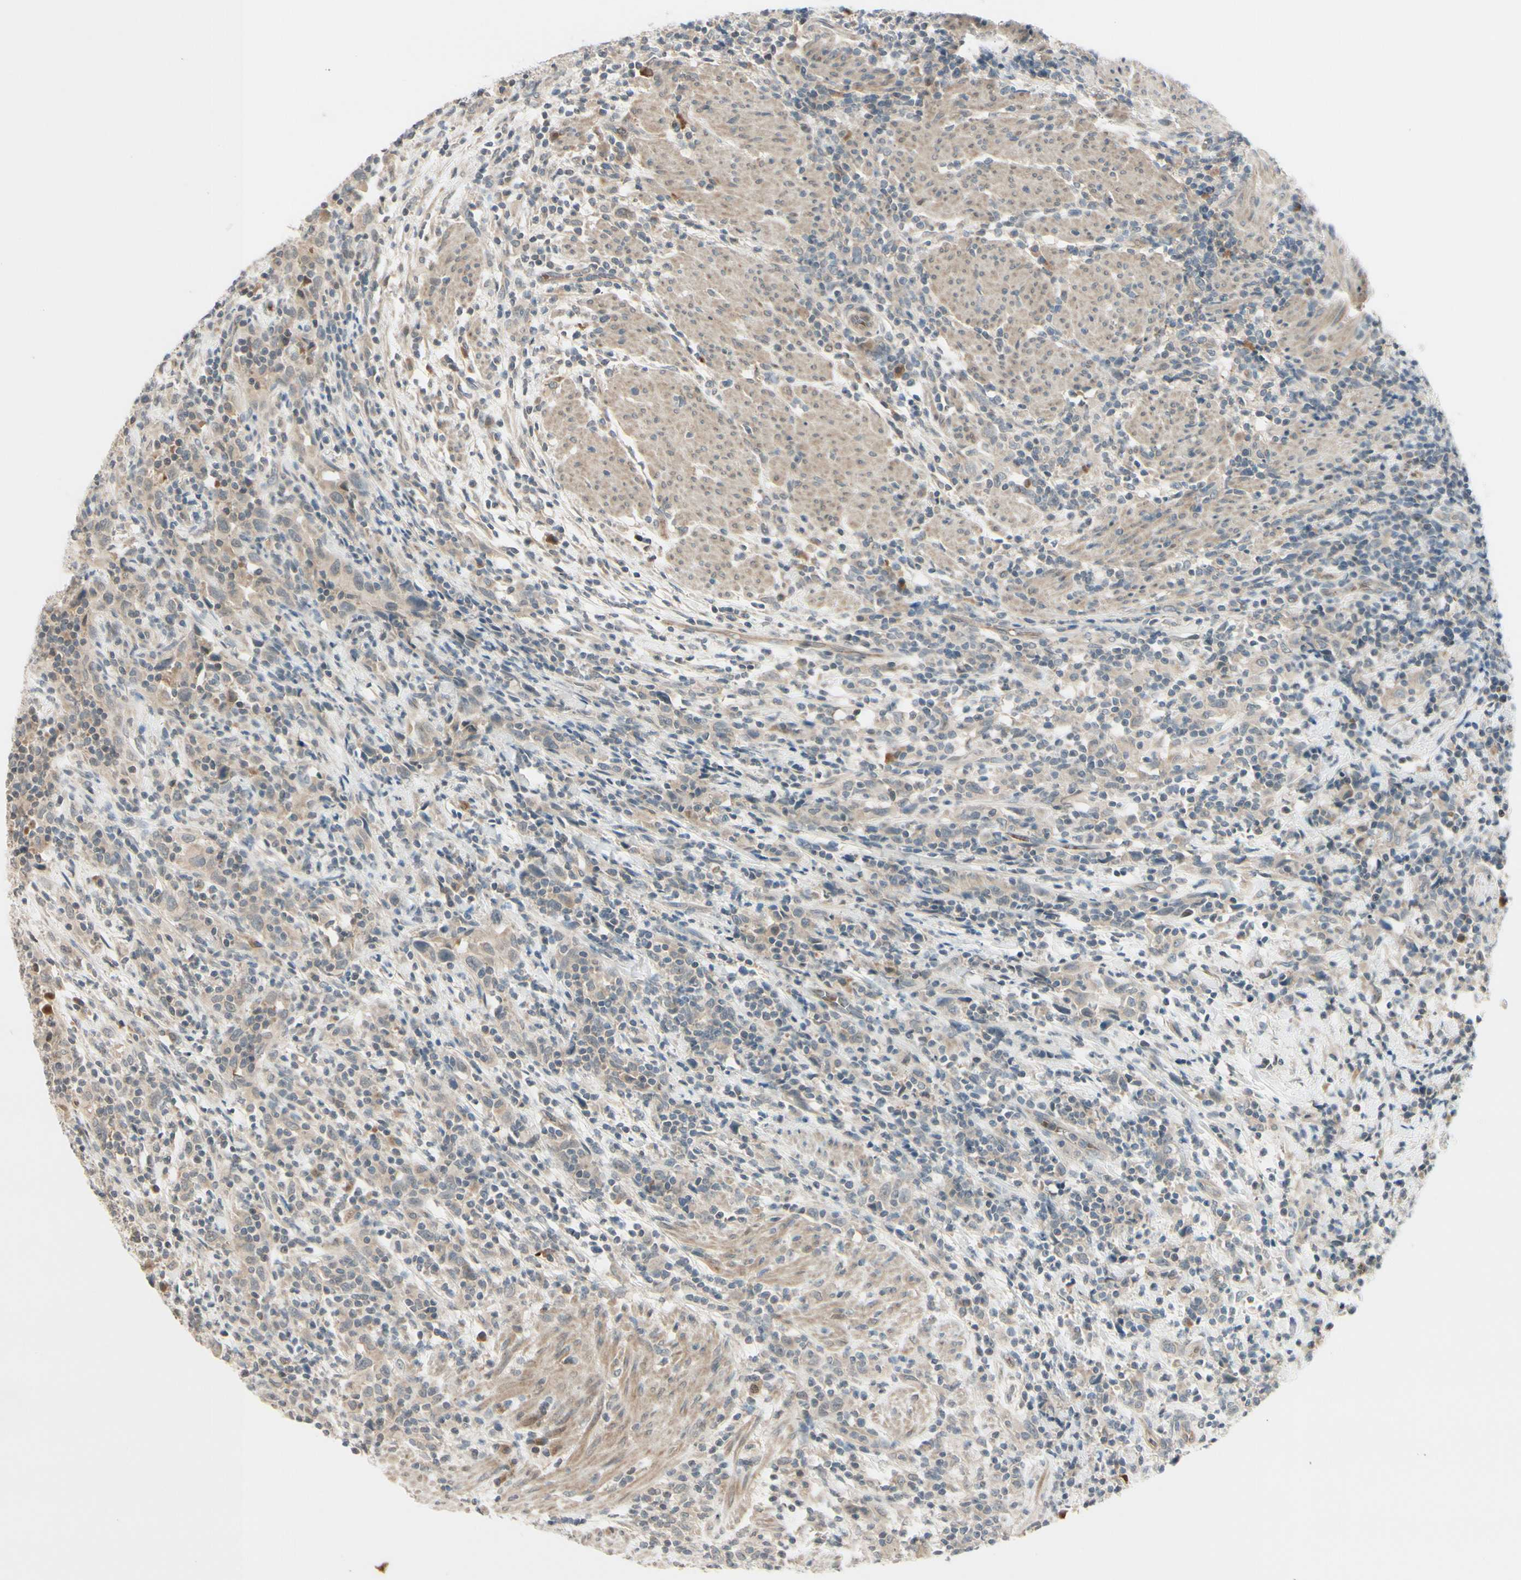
{"staining": {"intensity": "weak", "quantity": "25%-75%", "location": "cytoplasmic/membranous"}, "tissue": "urothelial cancer", "cell_type": "Tumor cells", "image_type": "cancer", "snomed": [{"axis": "morphology", "description": "Urothelial carcinoma, High grade"}, {"axis": "topography", "description": "Urinary bladder"}], "caption": "IHC of urothelial cancer demonstrates low levels of weak cytoplasmic/membranous expression in approximately 25%-75% of tumor cells.", "gene": "FGF10", "patient": {"sex": "male", "age": 61}}